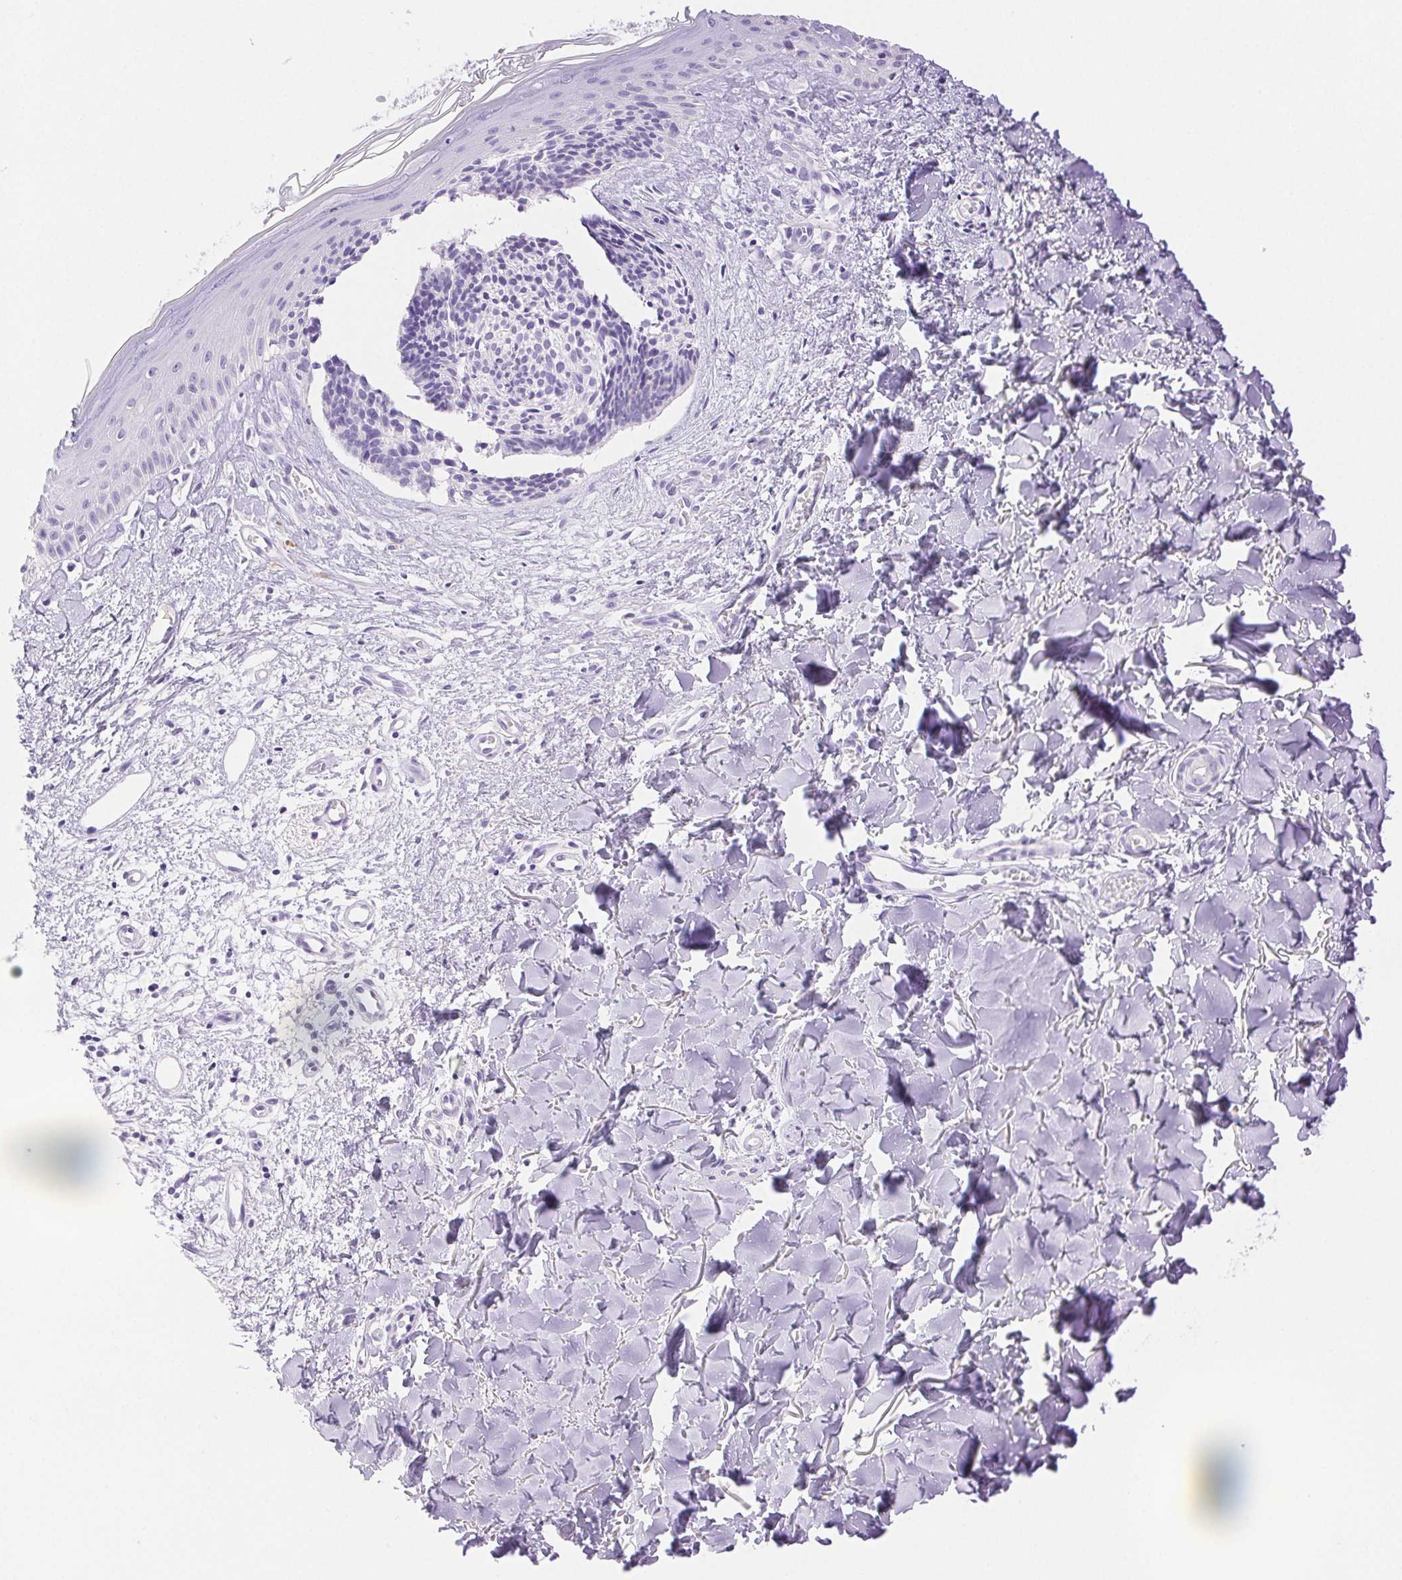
{"staining": {"intensity": "negative", "quantity": "none", "location": "none"}, "tissue": "skin cancer", "cell_type": "Tumor cells", "image_type": "cancer", "snomed": [{"axis": "morphology", "description": "Basal cell carcinoma"}, {"axis": "topography", "description": "Skin"}], "caption": "A micrograph of human skin basal cell carcinoma is negative for staining in tumor cells.", "gene": "SPACA4", "patient": {"sex": "male", "age": 51}}